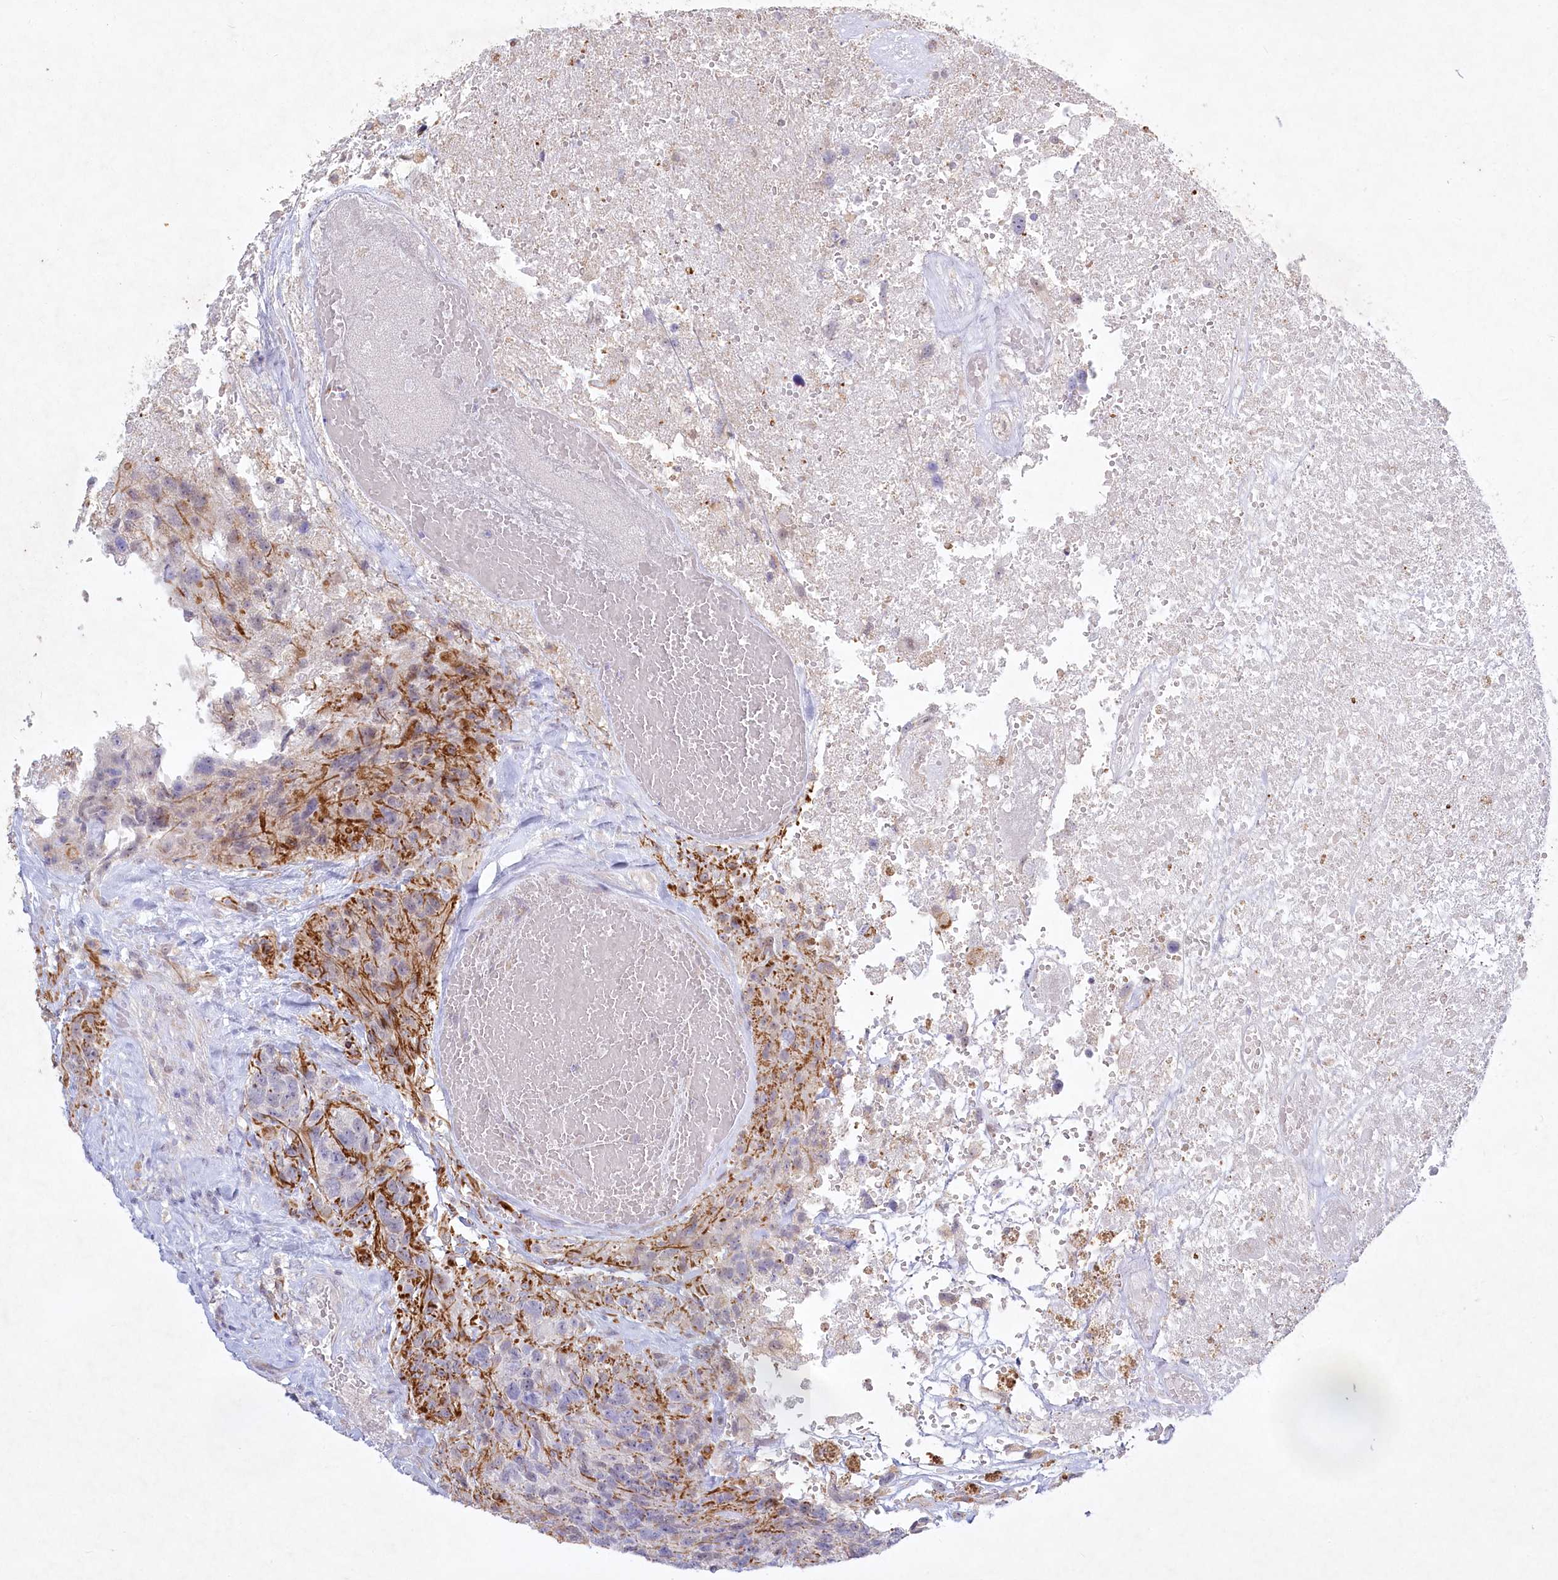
{"staining": {"intensity": "negative", "quantity": "none", "location": "none"}, "tissue": "glioma", "cell_type": "Tumor cells", "image_type": "cancer", "snomed": [{"axis": "morphology", "description": "Glioma, malignant, High grade"}, {"axis": "topography", "description": "Brain"}], "caption": "High power microscopy micrograph of an immunohistochemistry photomicrograph of malignant high-grade glioma, revealing no significant positivity in tumor cells.", "gene": "ABITRAM", "patient": {"sex": "male", "age": 69}}